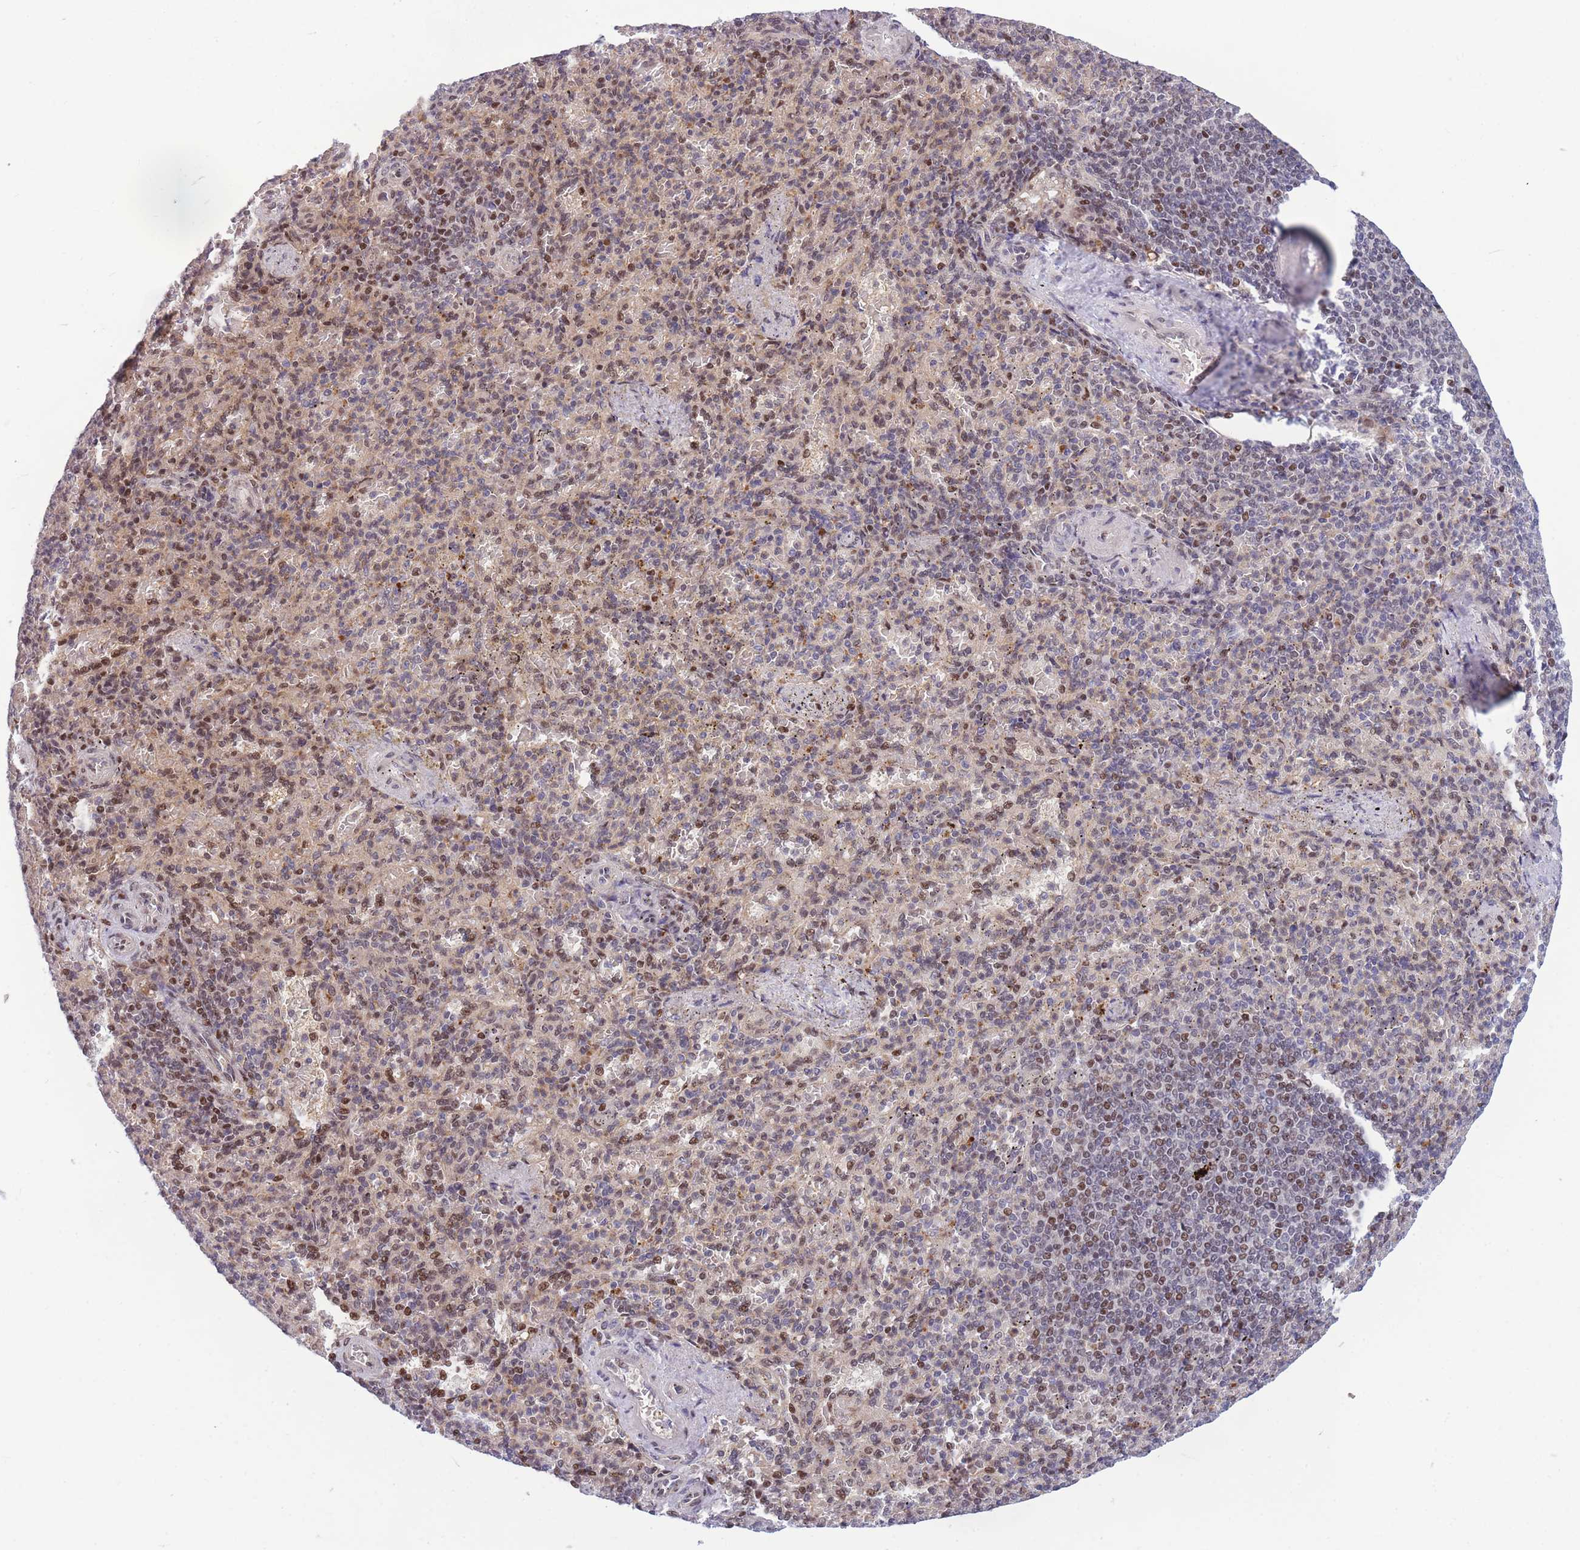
{"staining": {"intensity": "moderate", "quantity": "25%-75%", "location": "nuclear"}, "tissue": "spleen", "cell_type": "Cells in red pulp", "image_type": "normal", "snomed": [{"axis": "morphology", "description": "Normal tissue, NOS"}, {"axis": "topography", "description": "Spleen"}], "caption": "This is a micrograph of immunohistochemistry (IHC) staining of unremarkable spleen, which shows moderate positivity in the nuclear of cells in red pulp.", "gene": "CRACD", "patient": {"sex": "female", "age": 74}}